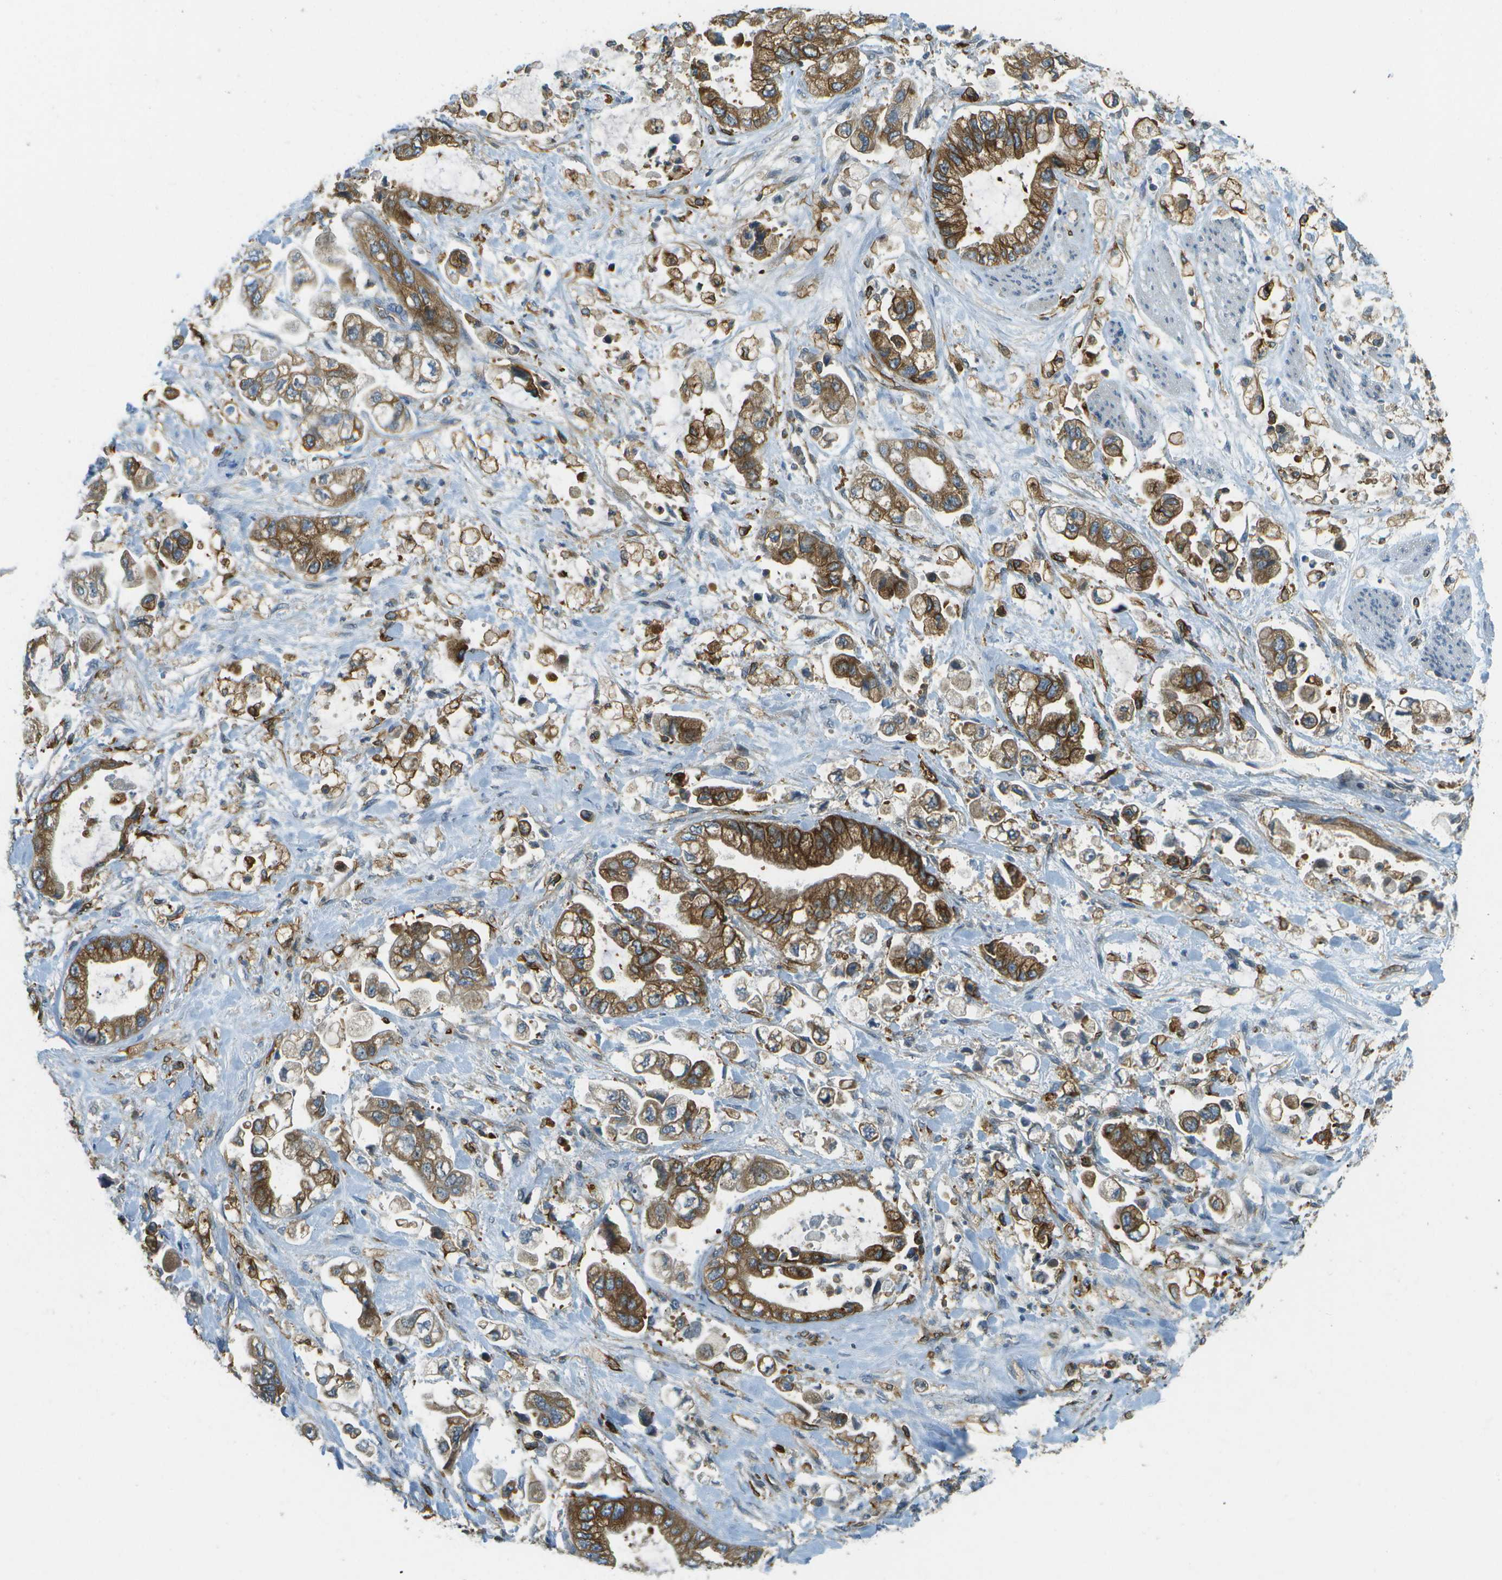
{"staining": {"intensity": "strong", "quantity": ">75%", "location": "cytoplasmic/membranous"}, "tissue": "stomach cancer", "cell_type": "Tumor cells", "image_type": "cancer", "snomed": [{"axis": "morphology", "description": "Normal tissue, NOS"}, {"axis": "morphology", "description": "Adenocarcinoma, NOS"}, {"axis": "topography", "description": "Stomach"}], "caption": "A brown stain labels strong cytoplasmic/membranous expression of a protein in stomach cancer tumor cells.", "gene": "TMTC1", "patient": {"sex": "male", "age": 62}}